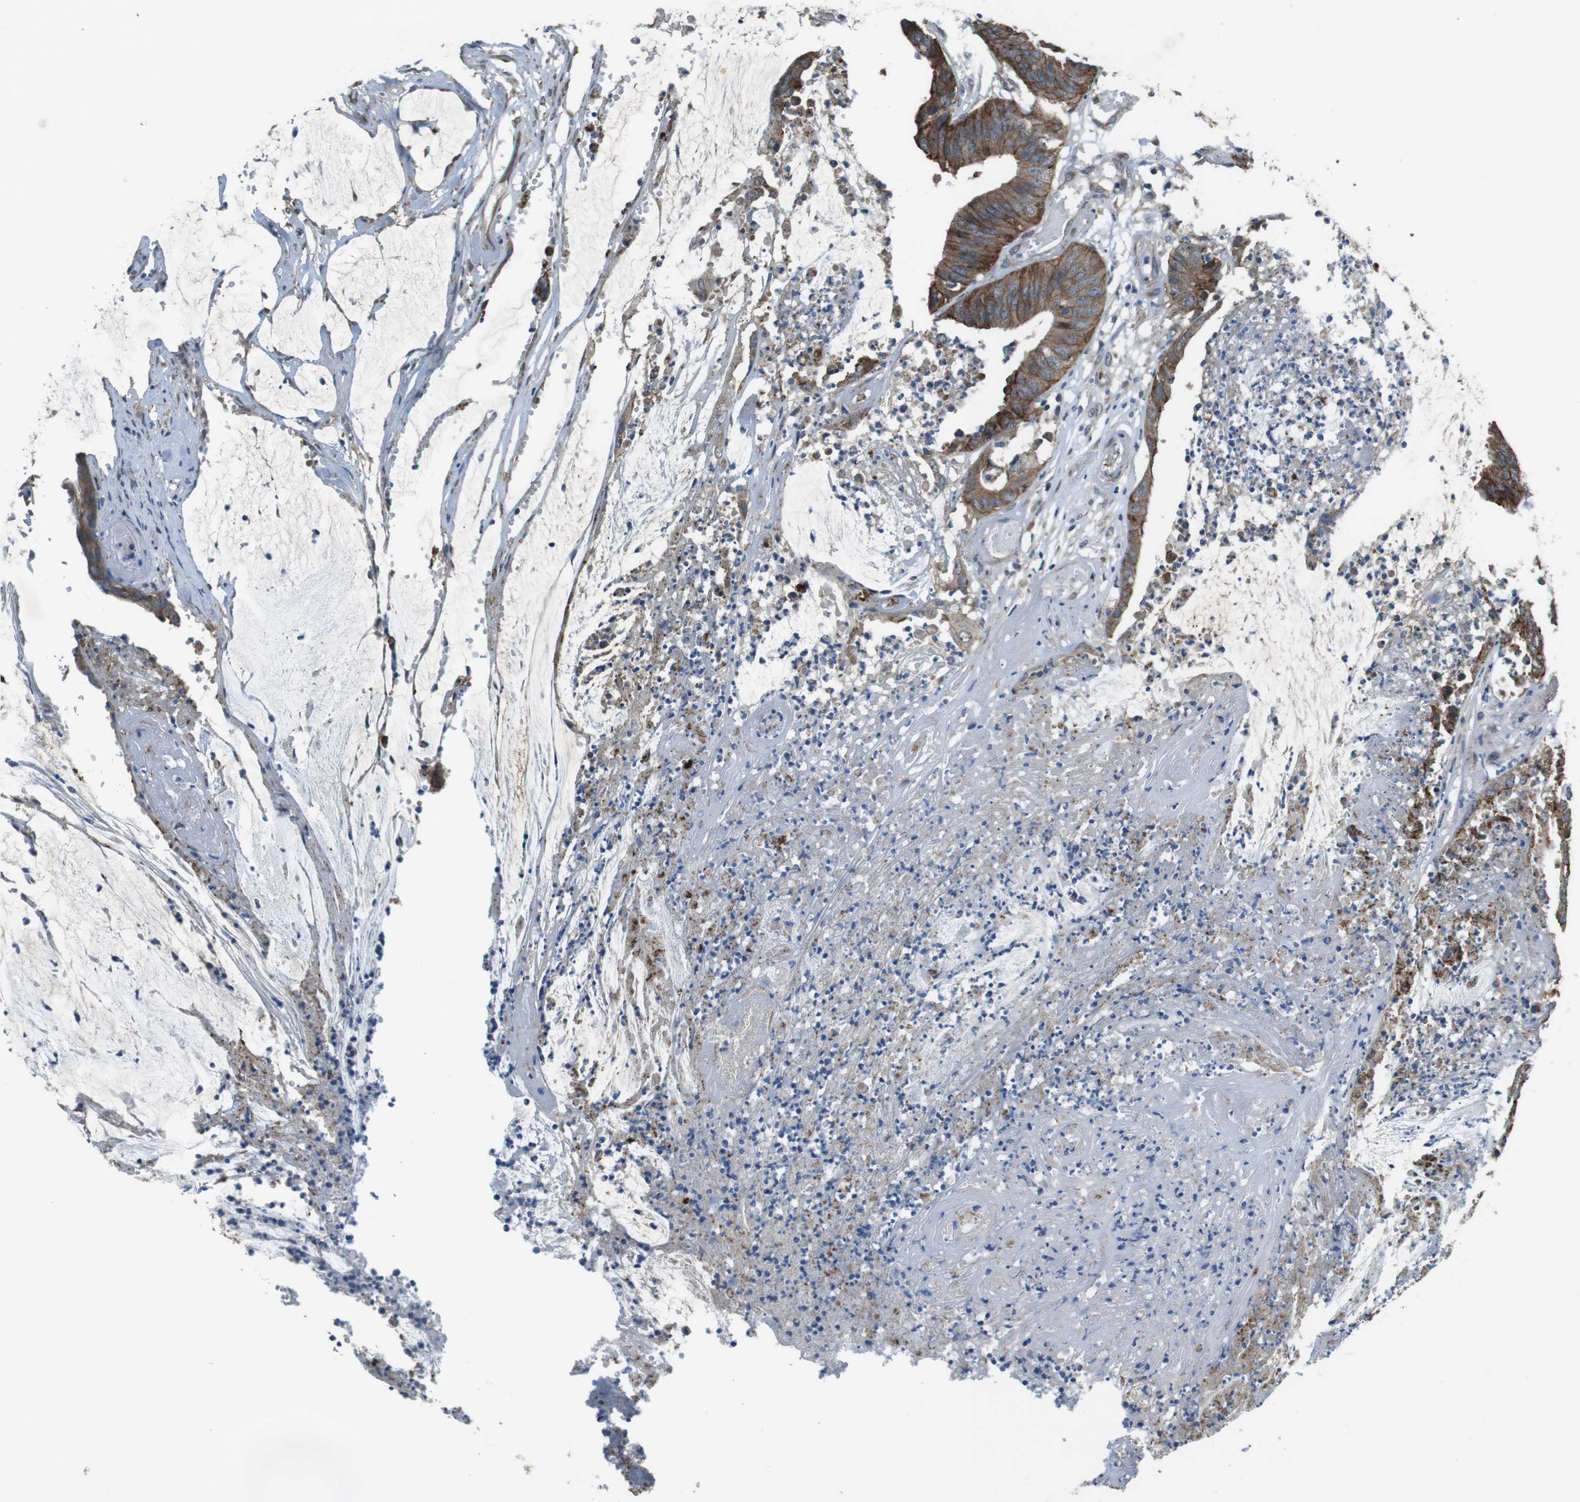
{"staining": {"intensity": "moderate", "quantity": ">75%", "location": "cytoplasmic/membranous"}, "tissue": "colorectal cancer", "cell_type": "Tumor cells", "image_type": "cancer", "snomed": [{"axis": "morphology", "description": "Adenocarcinoma, NOS"}, {"axis": "topography", "description": "Rectum"}], "caption": "Human colorectal cancer stained with a brown dye exhibits moderate cytoplasmic/membranous positive expression in approximately >75% of tumor cells.", "gene": "CLDN7", "patient": {"sex": "female", "age": 66}}